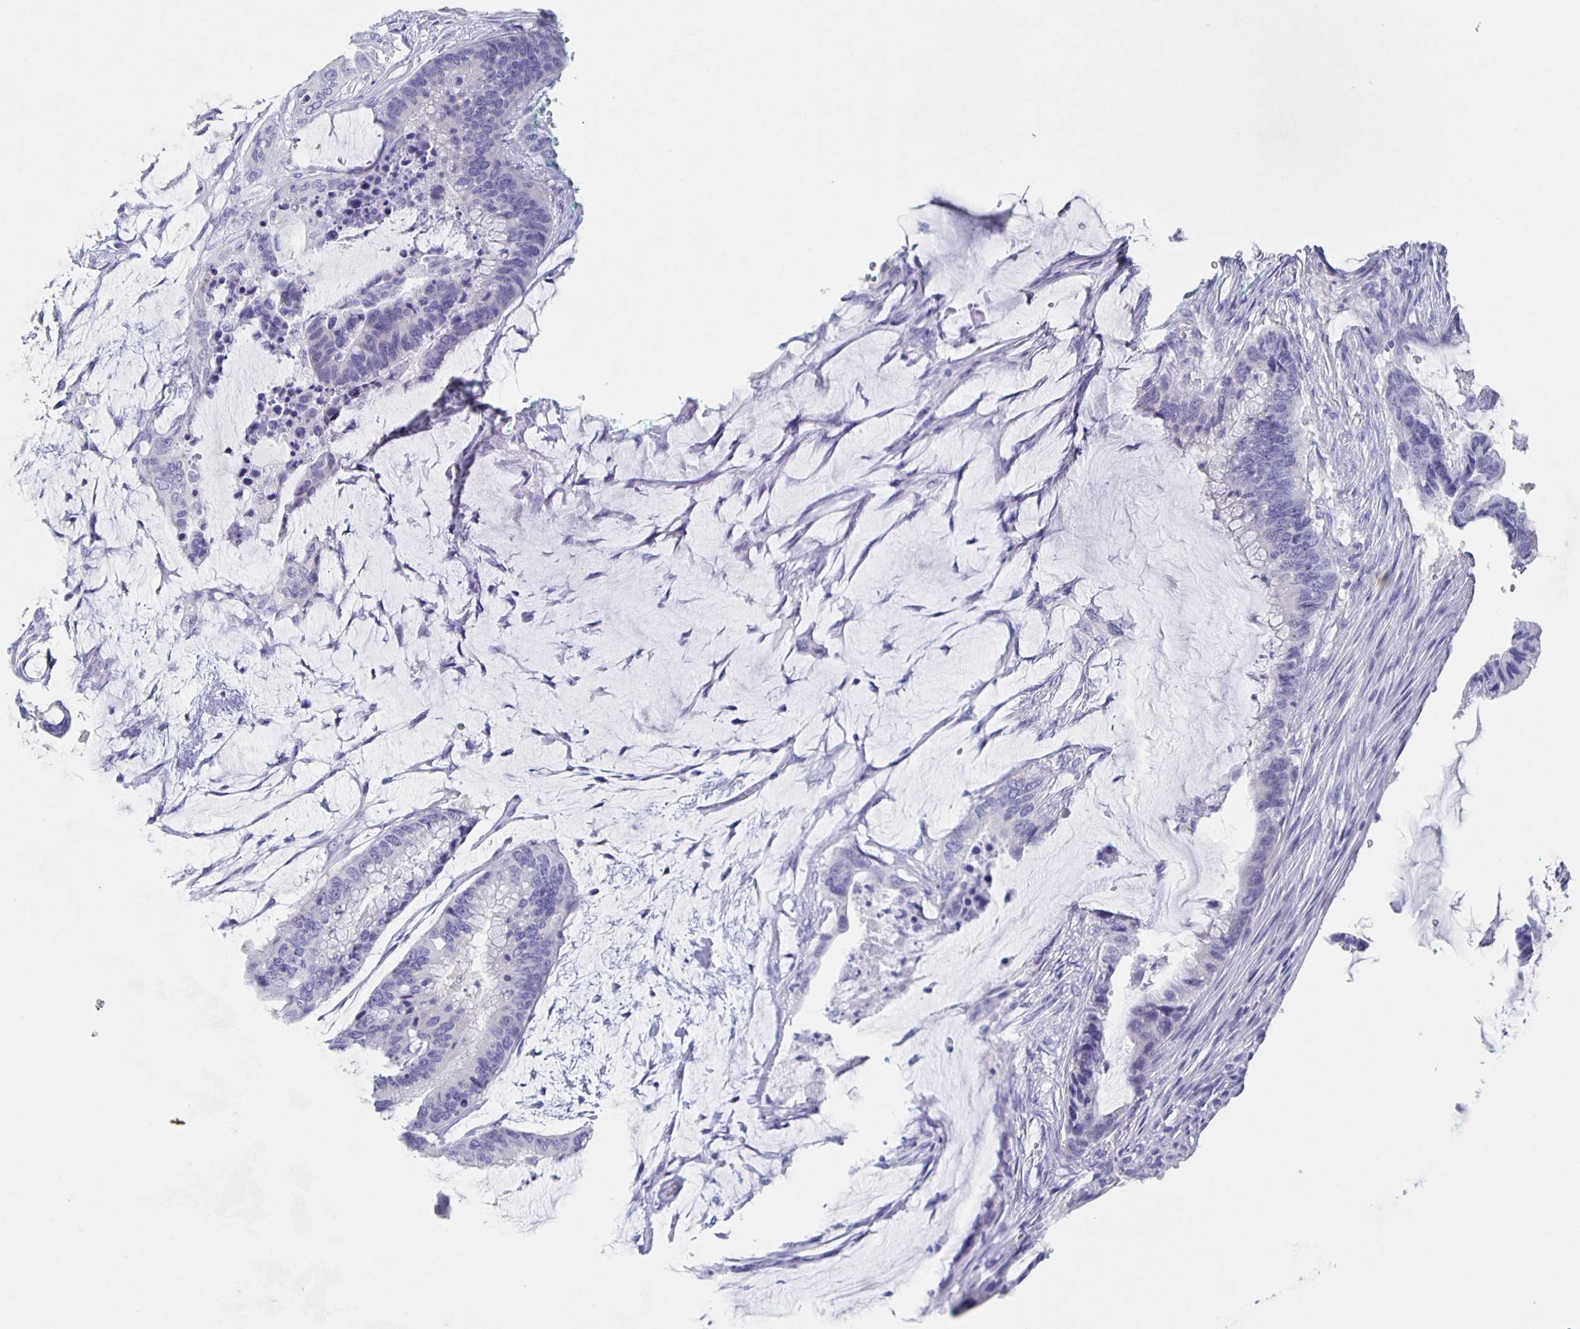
{"staining": {"intensity": "negative", "quantity": "none", "location": "none"}, "tissue": "colorectal cancer", "cell_type": "Tumor cells", "image_type": "cancer", "snomed": [{"axis": "morphology", "description": "Adenocarcinoma, NOS"}, {"axis": "topography", "description": "Rectum"}], "caption": "The immunohistochemistry (IHC) image has no significant expression in tumor cells of adenocarcinoma (colorectal) tissue.", "gene": "SLC34A2", "patient": {"sex": "female", "age": 59}}